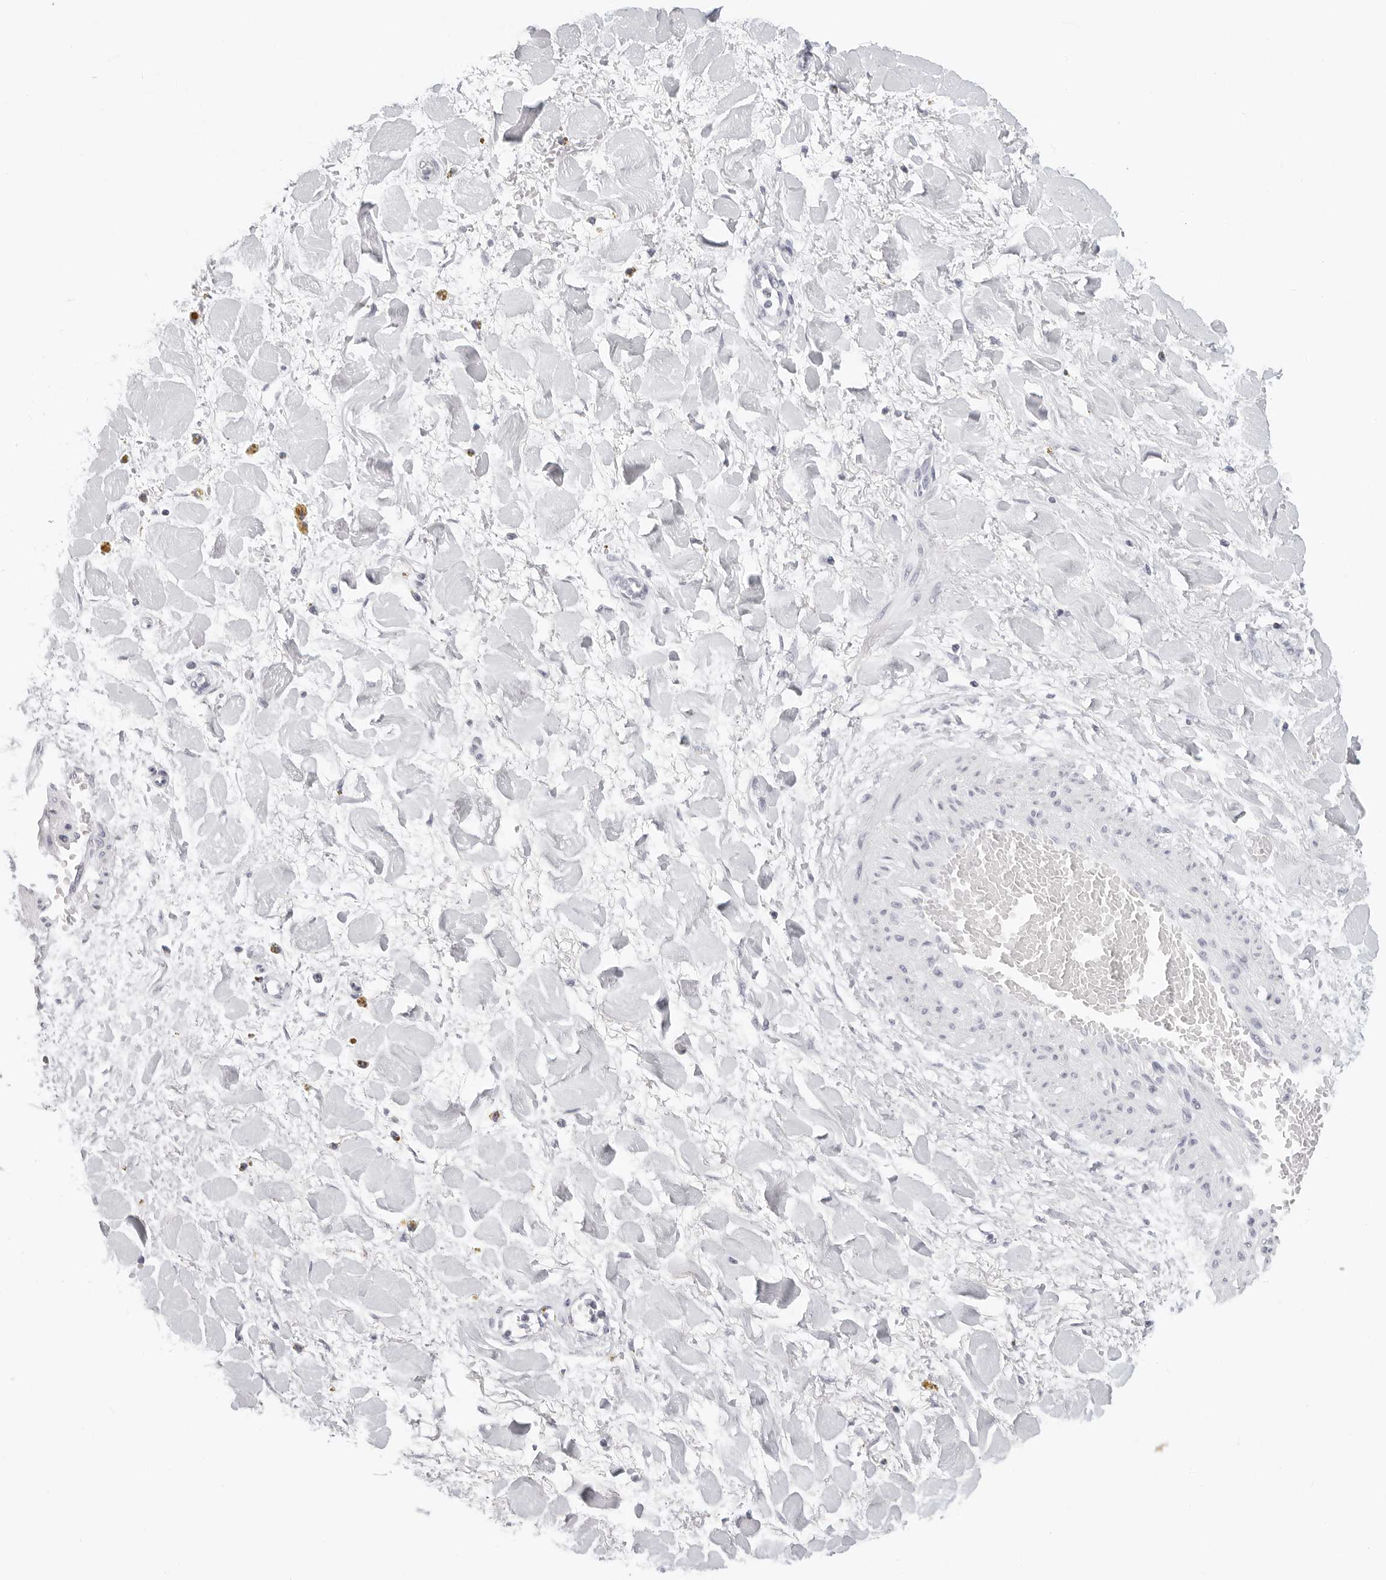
{"staining": {"intensity": "negative", "quantity": "none", "location": "none"}, "tissue": "adipose tissue", "cell_type": "Adipocytes", "image_type": "normal", "snomed": [{"axis": "morphology", "description": "Normal tissue, NOS"}, {"axis": "topography", "description": "Kidney"}, {"axis": "topography", "description": "Peripheral nerve tissue"}], "caption": "Human adipose tissue stained for a protein using immunohistochemistry (IHC) shows no staining in adipocytes.", "gene": "AGMAT", "patient": {"sex": "male", "age": 7}}